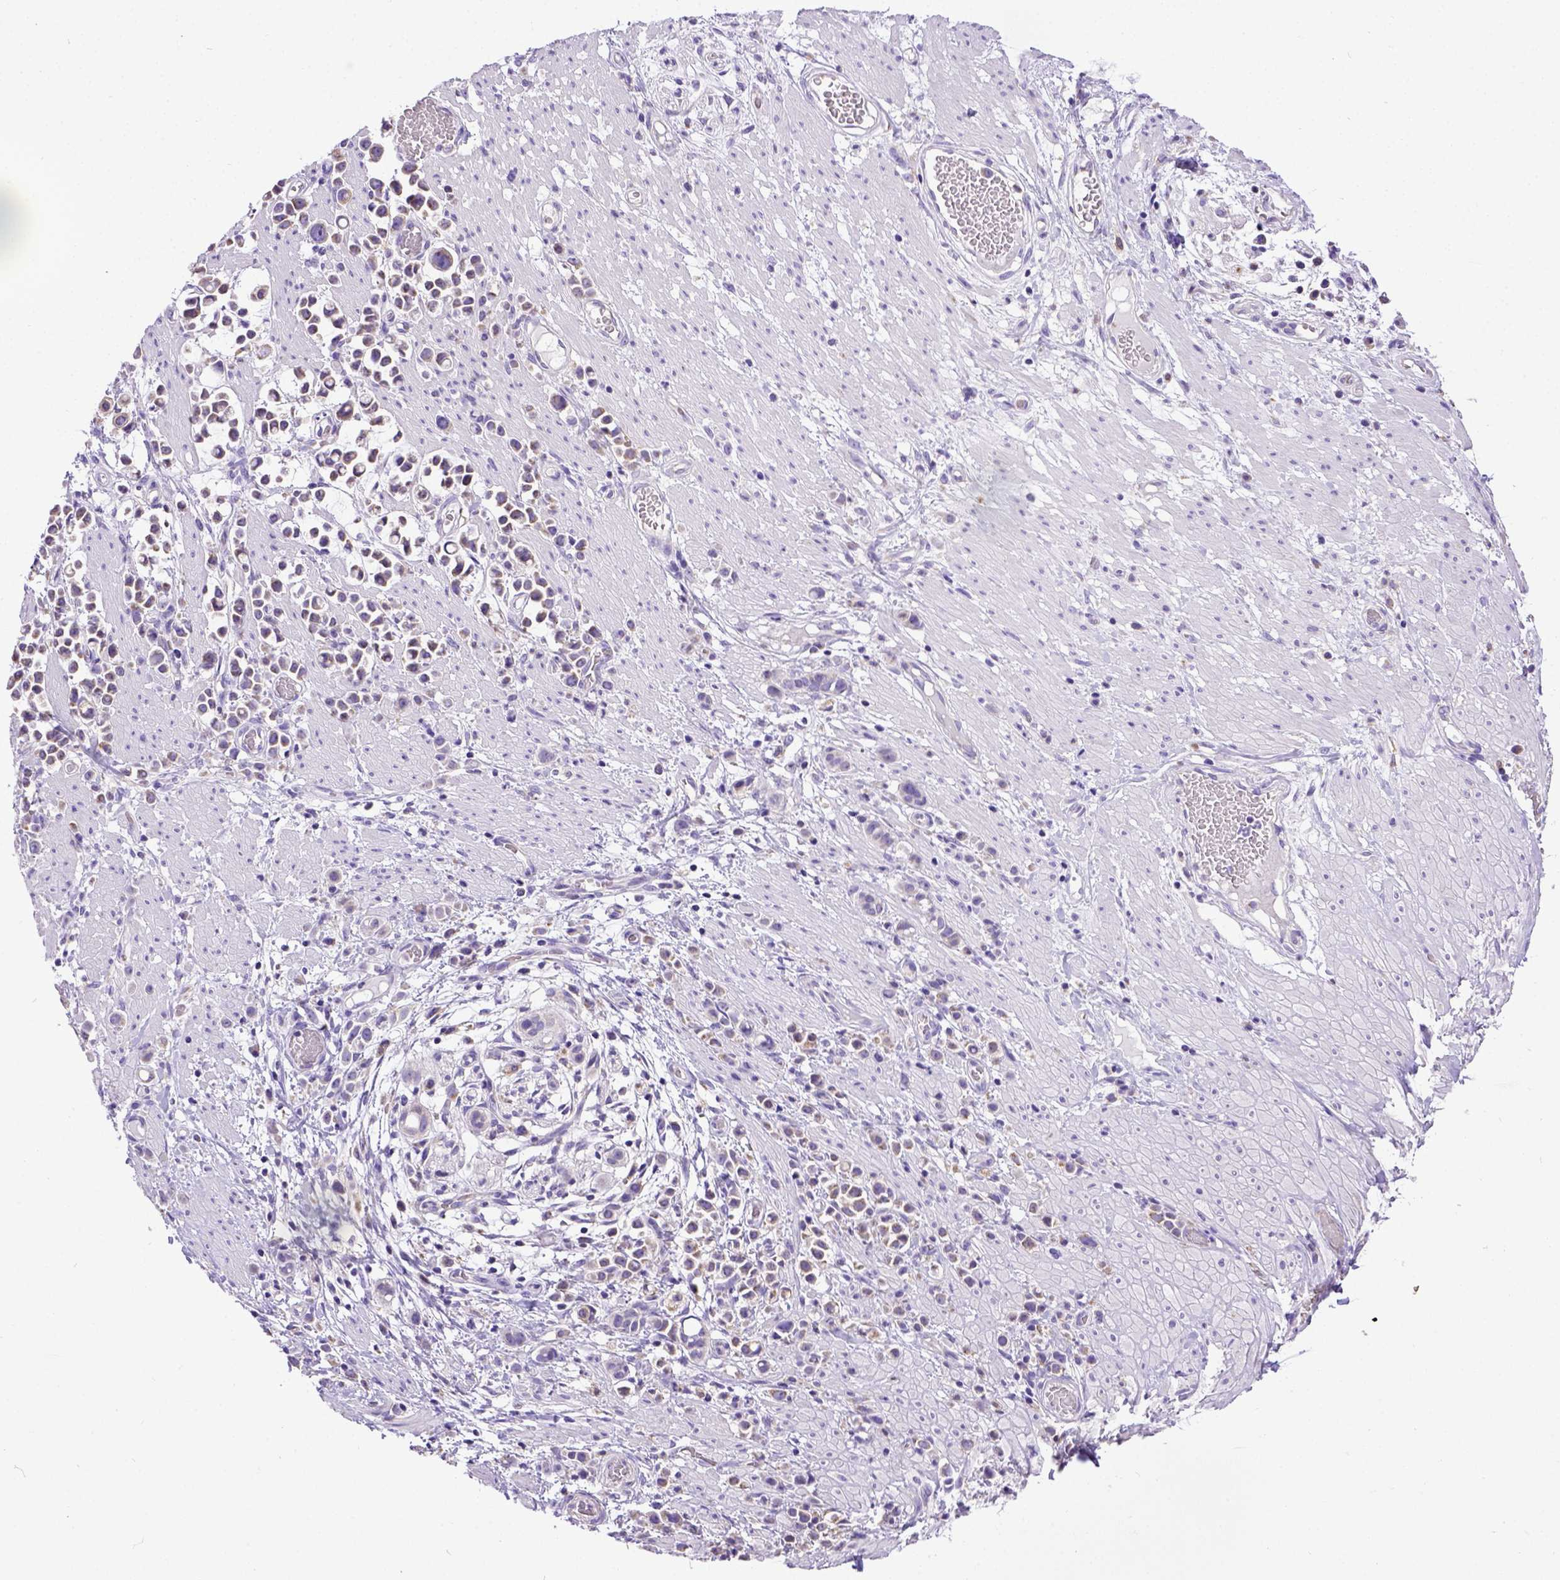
{"staining": {"intensity": "weak", "quantity": "25%-75%", "location": "cytoplasmic/membranous"}, "tissue": "stomach cancer", "cell_type": "Tumor cells", "image_type": "cancer", "snomed": [{"axis": "morphology", "description": "Adenocarcinoma, NOS"}, {"axis": "topography", "description": "Stomach"}], "caption": "Protein expression analysis of stomach adenocarcinoma exhibits weak cytoplasmic/membranous expression in about 25%-75% of tumor cells. (DAB (3,3'-diaminobenzidine) = brown stain, brightfield microscopy at high magnification).", "gene": "SPEF1", "patient": {"sex": "male", "age": 82}}